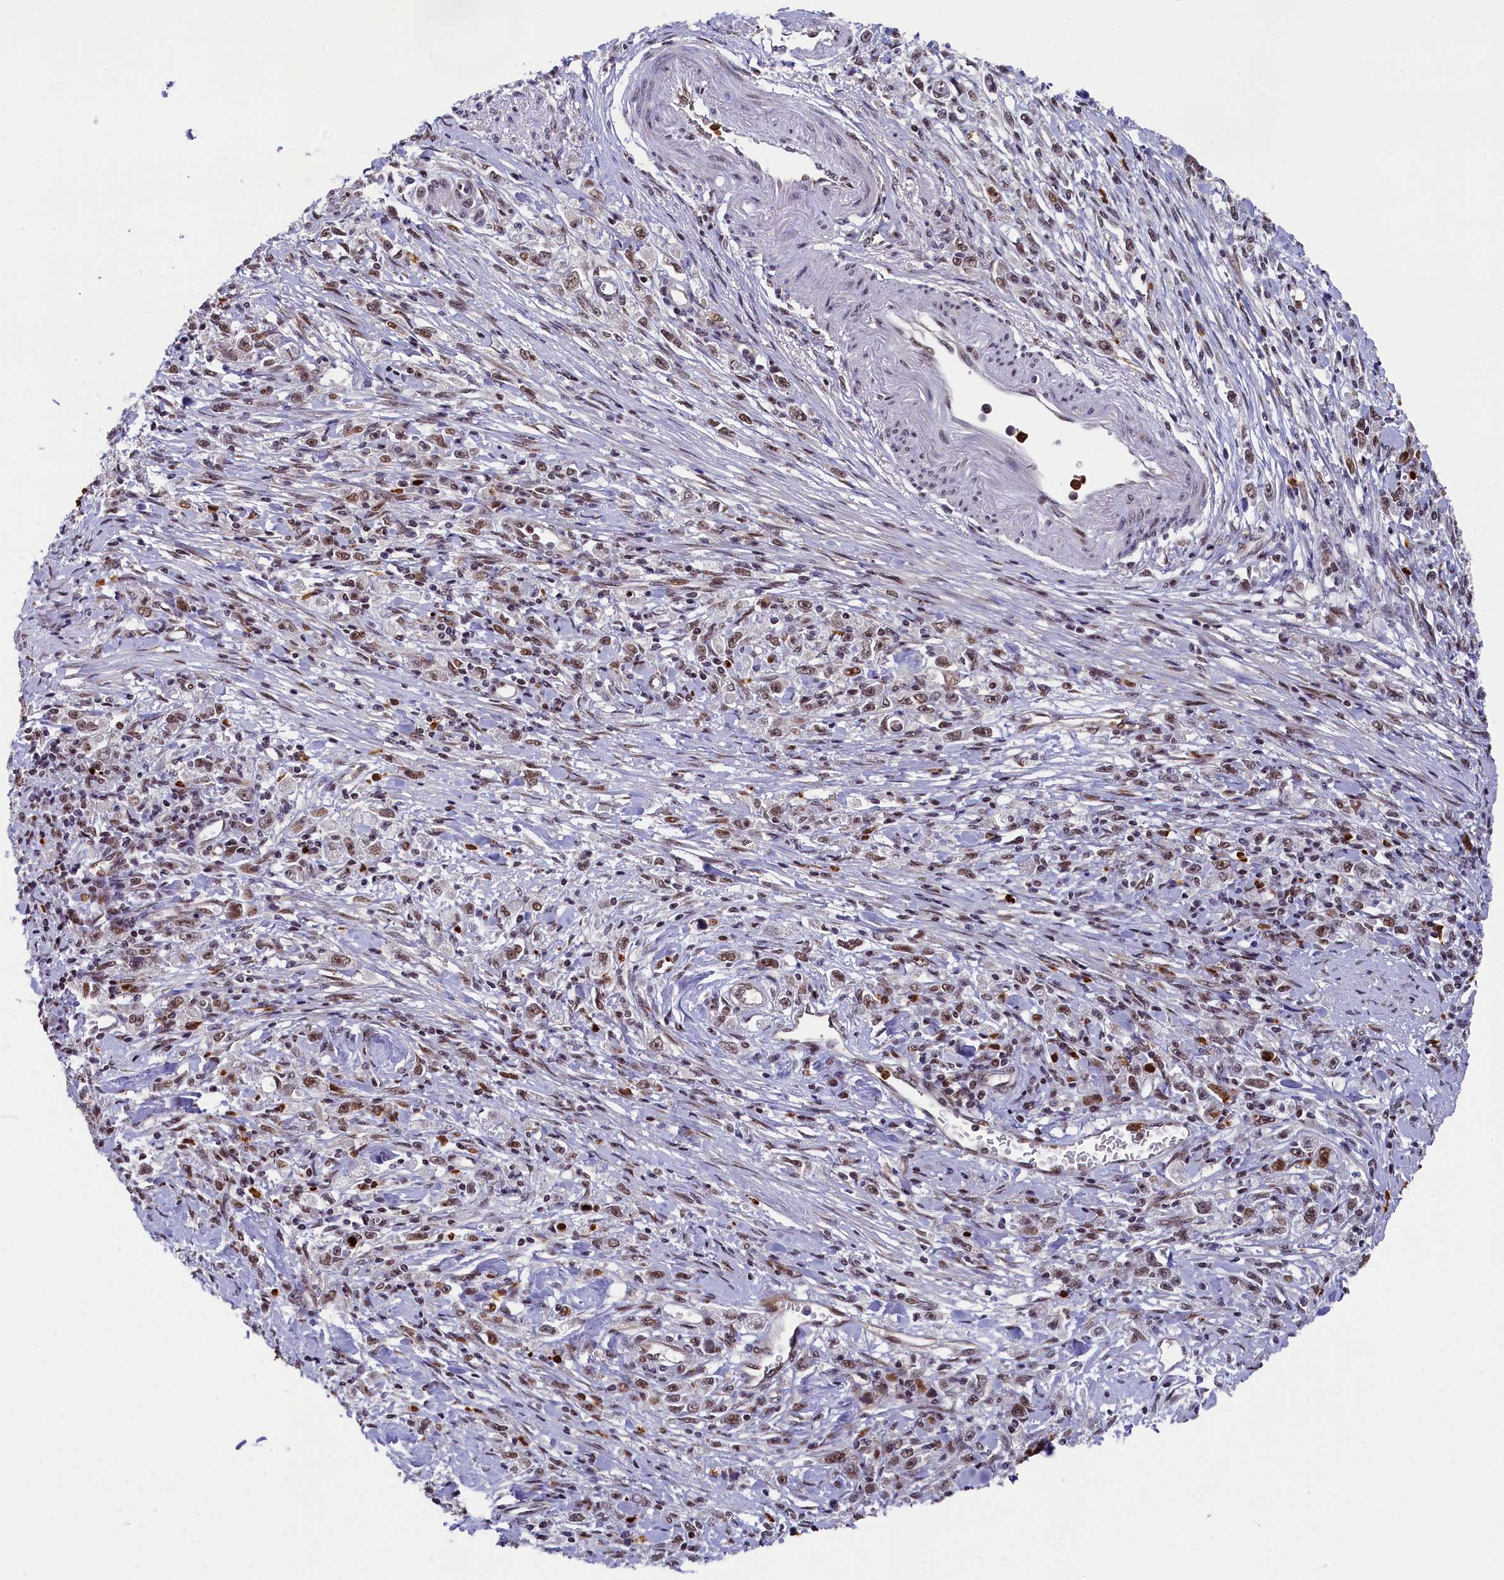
{"staining": {"intensity": "moderate", "quantity": ">75%", "location": "nuclear"}, "tissue": "stomach cancer", "cell_type": "Tumor cells", "image_type": "cancer", "snomed": [{"axis": "morphology", "description": "Adenocarcinoma, NOS"}, {"axis": "topography", "description": "Stomach"}], "caption": "Immunohistochemical staining of human stomach adenocarcinoma demonstrates moderate nuclear protein expression in about >75% of tumor cells.", "gene": "ADIG", "patient": {"sex": "female", "age": 59}}